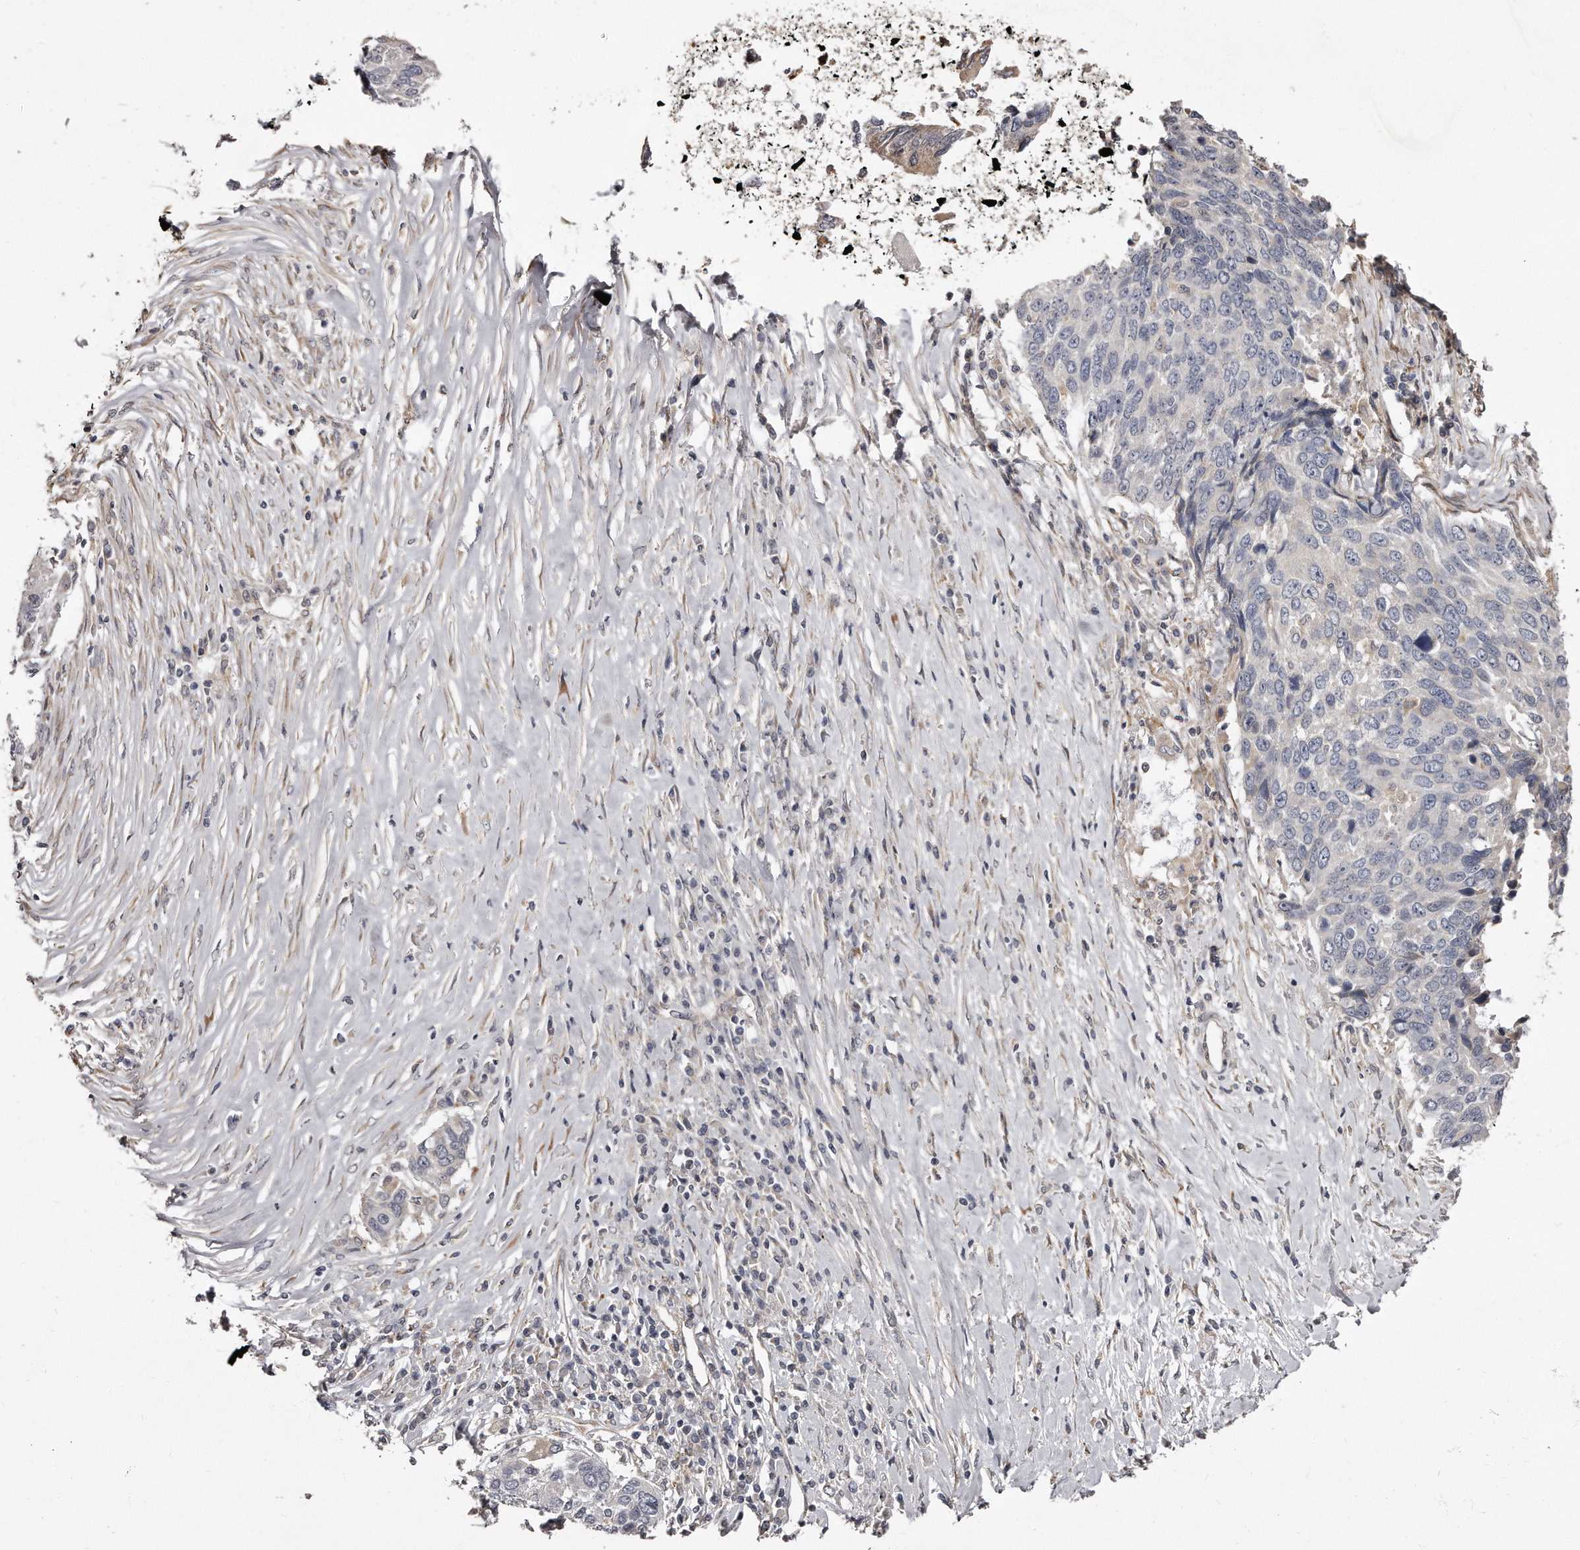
{"staining": {"intensity": "negative", "quantity": "none", "location": "none"}, "tissue": "lung cancer", "cell_type": "Tumor cells", "image_type": "cancer", "snomed": [{"axis": "morphology", "description": "Squamous cell carcinoma, NOS"}, {"axis": "topography", "description": "Lung"}], "caption": "The histopathology image reveals no staining of tumor cells in squamous cell carcinoma (lung).", "gene": "TRAPPC14", "patient": {"sex": "male", "age": 66}}